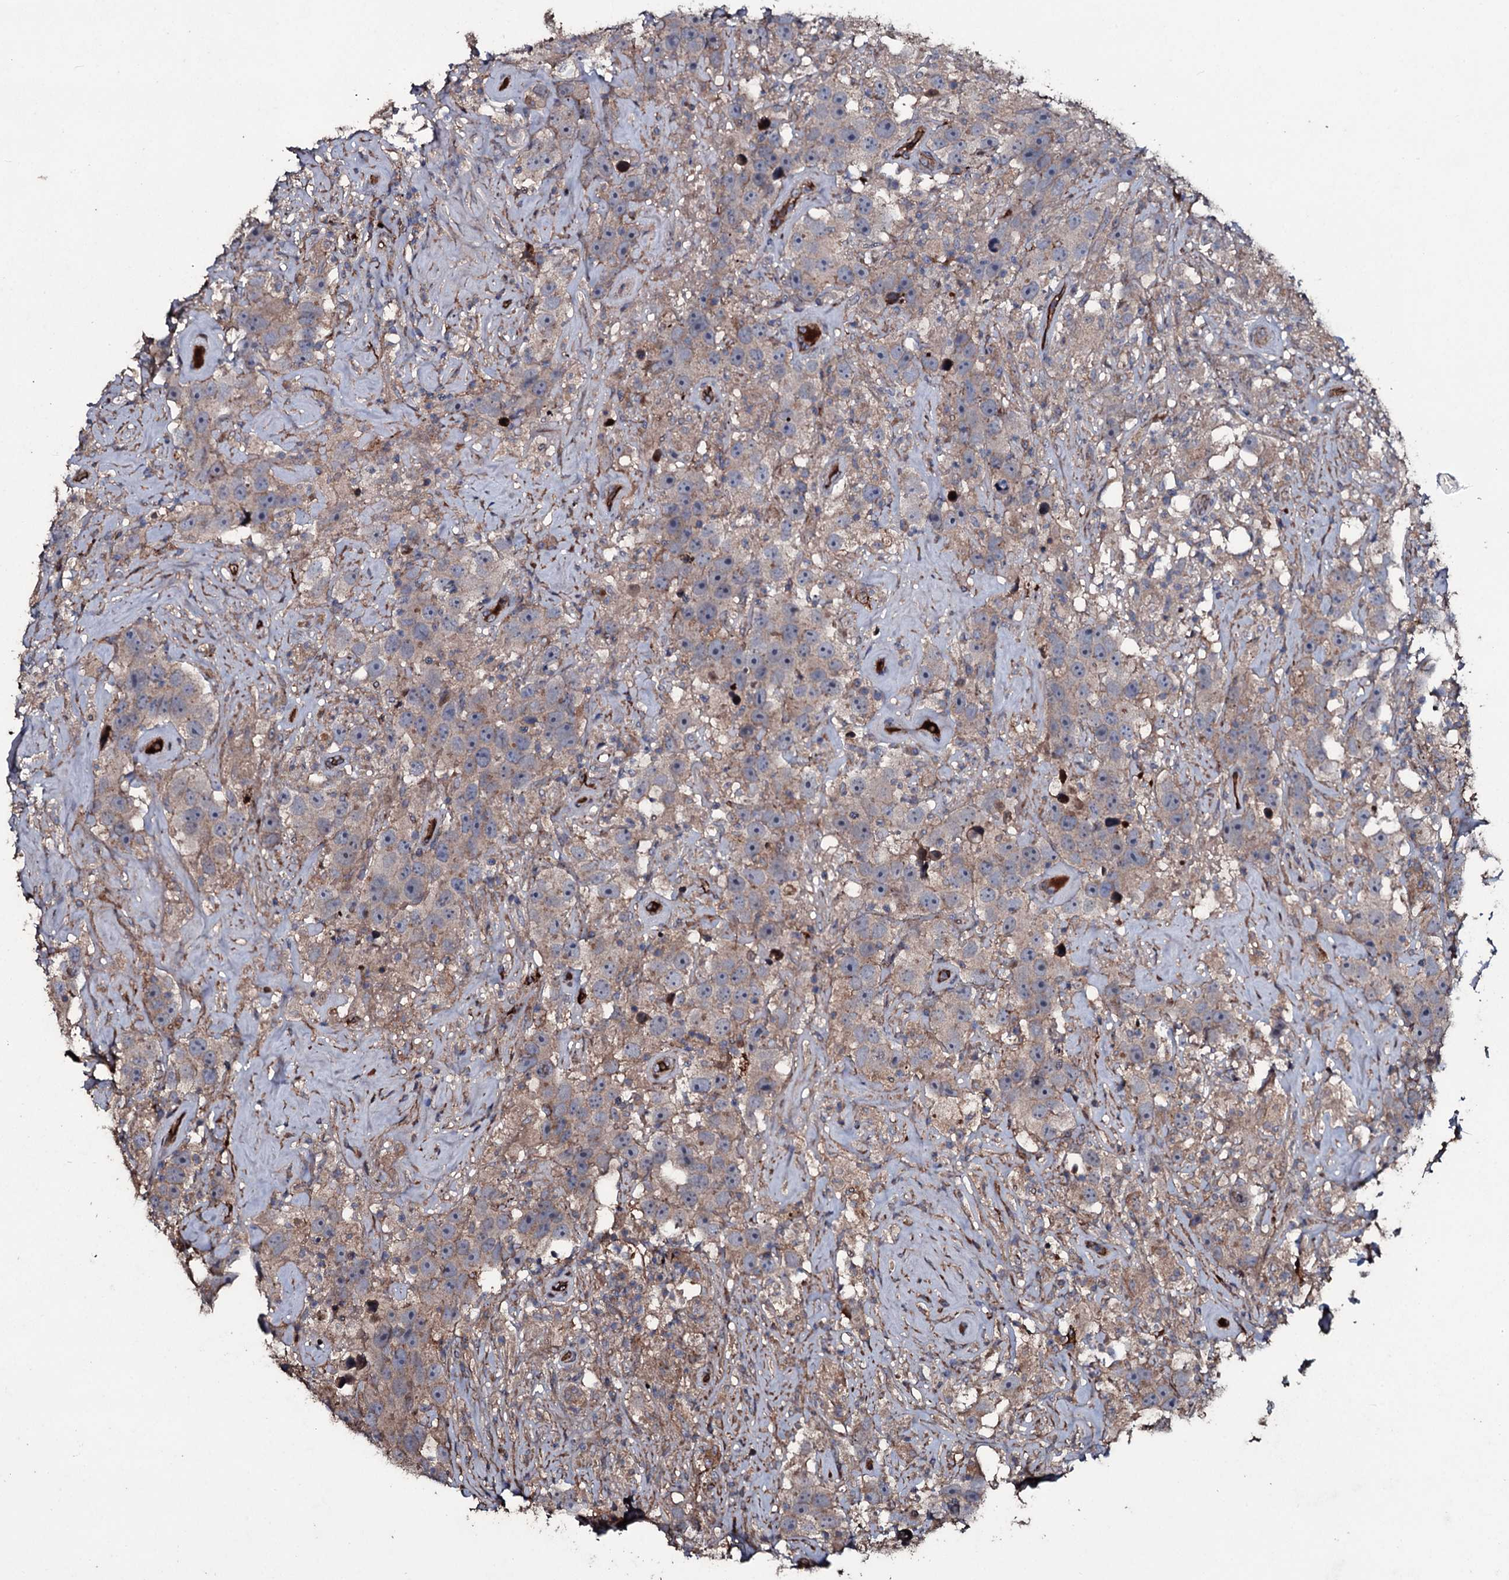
{"staining": {"intensity": "weak", "quantity": "25%-75%", "location": "cytoplasmic/membranous"}, "tissue": "testis cancer", "cell_type": "Tumor cells", "image_type": "cancer", "snomed": [{"axis": "morphology", "description": "Seminoma, NOS"}, {"axis": "topography", "description": "Testis"}], "caption": "Weak cytoplasmic/membranous positivity for a protein is present in about 25%-75% of tumor cells of testis cancer using immunohistochemistry (IHC).", "gene": "ZSWIM8", "patient": {"sex": "male", "age": 49}}